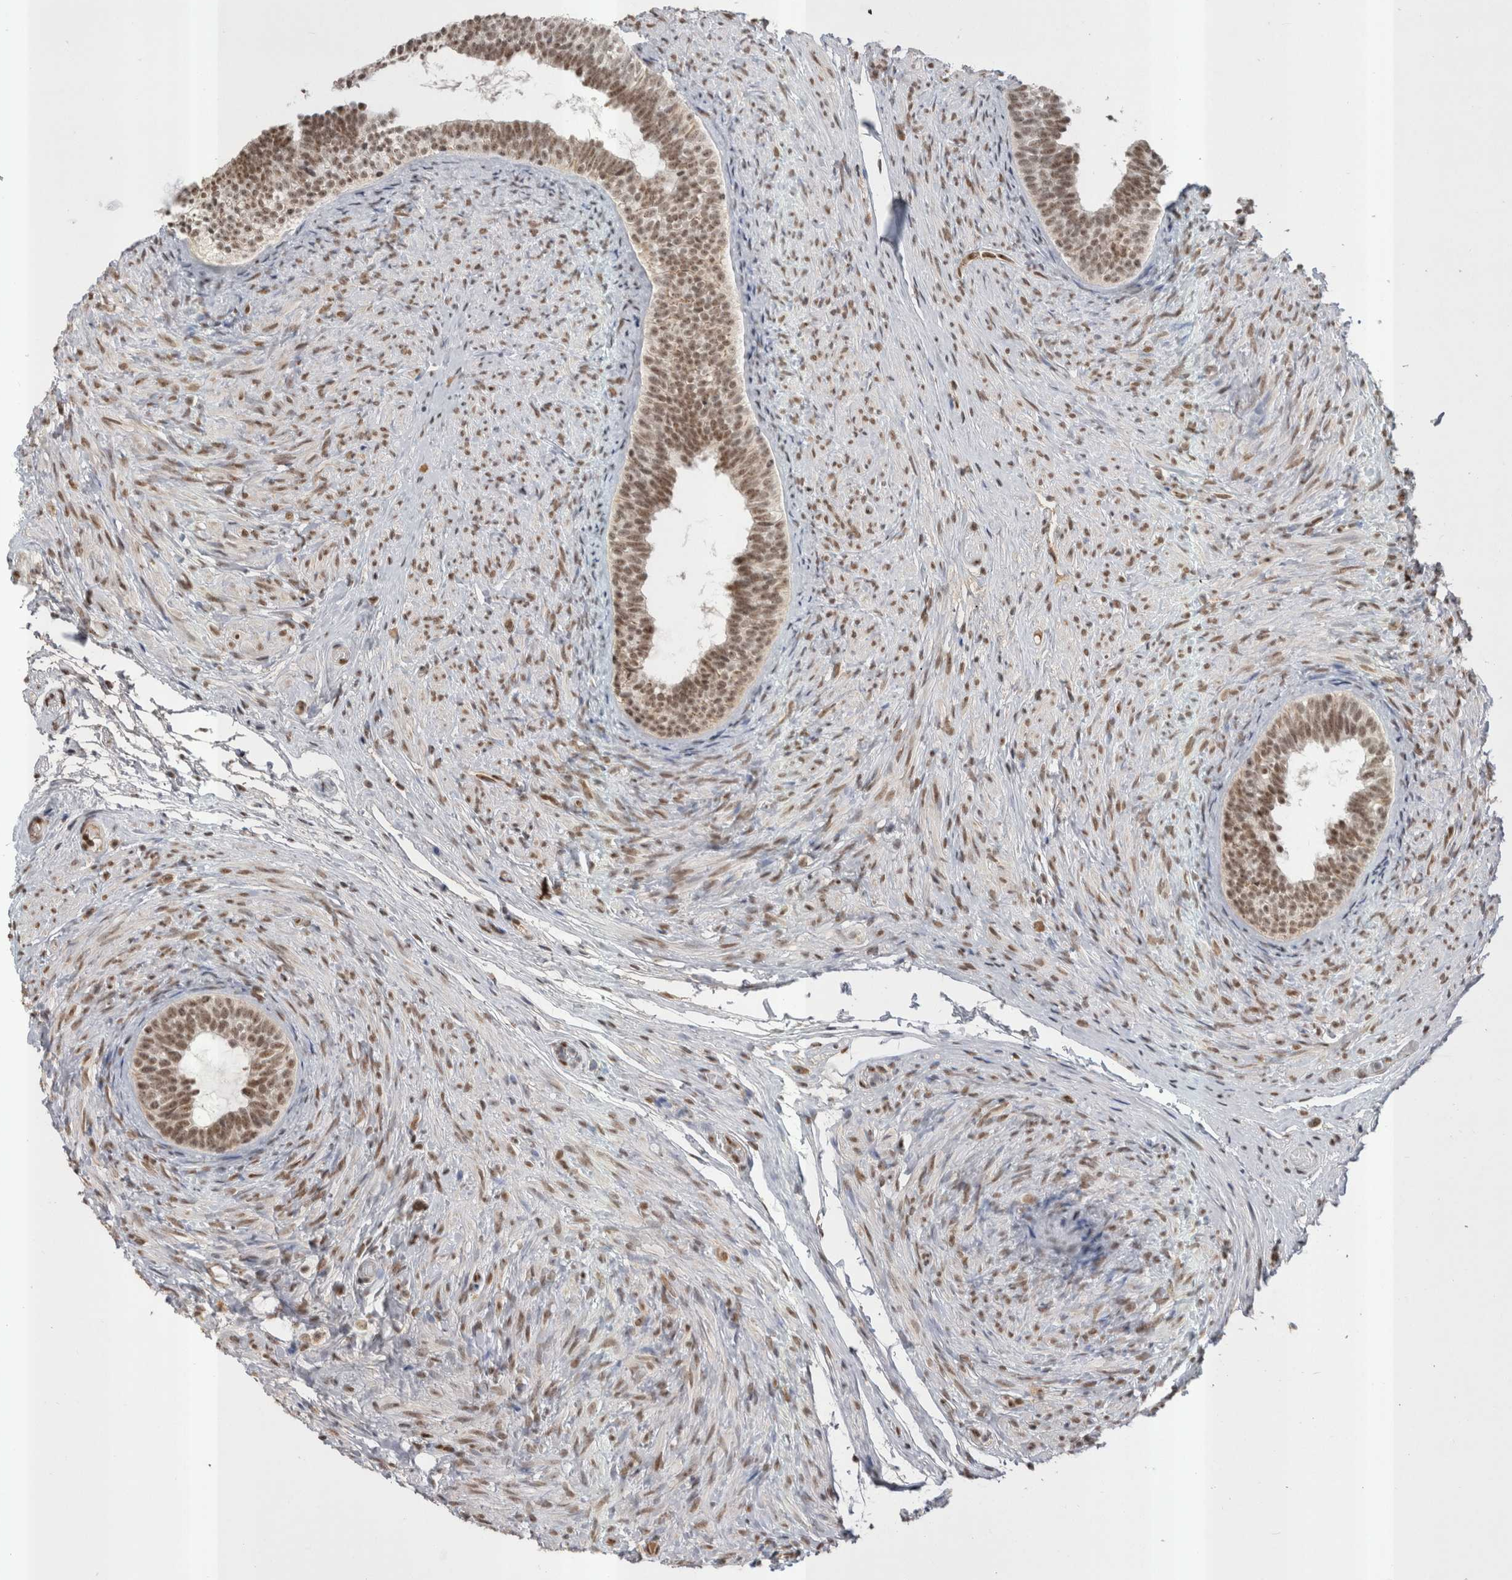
{"staining": {"intensity": "strong", "quantity": "25%-75%", "location": "nuclear"}, "tissue": "epididymis", "cell_type": "Glandular cells", "image_type": "normal", "snomed": [{"axis": "morphology", "description": "Normal tissue, NOS"}, {"axis": "topography", "description": "Epididymis"}], "caption": "Immunohistochemistry (IHC) (DAB (3,3'-diaminobenzidine)) staining of normal epididymis reveals strong nuclear protein staining in about 25%-75% of glandular cells. (IHC, brightfield microscopy, high magnification).", "gene": "DAXX", "patient": {"sex": "male", "age": 5}}